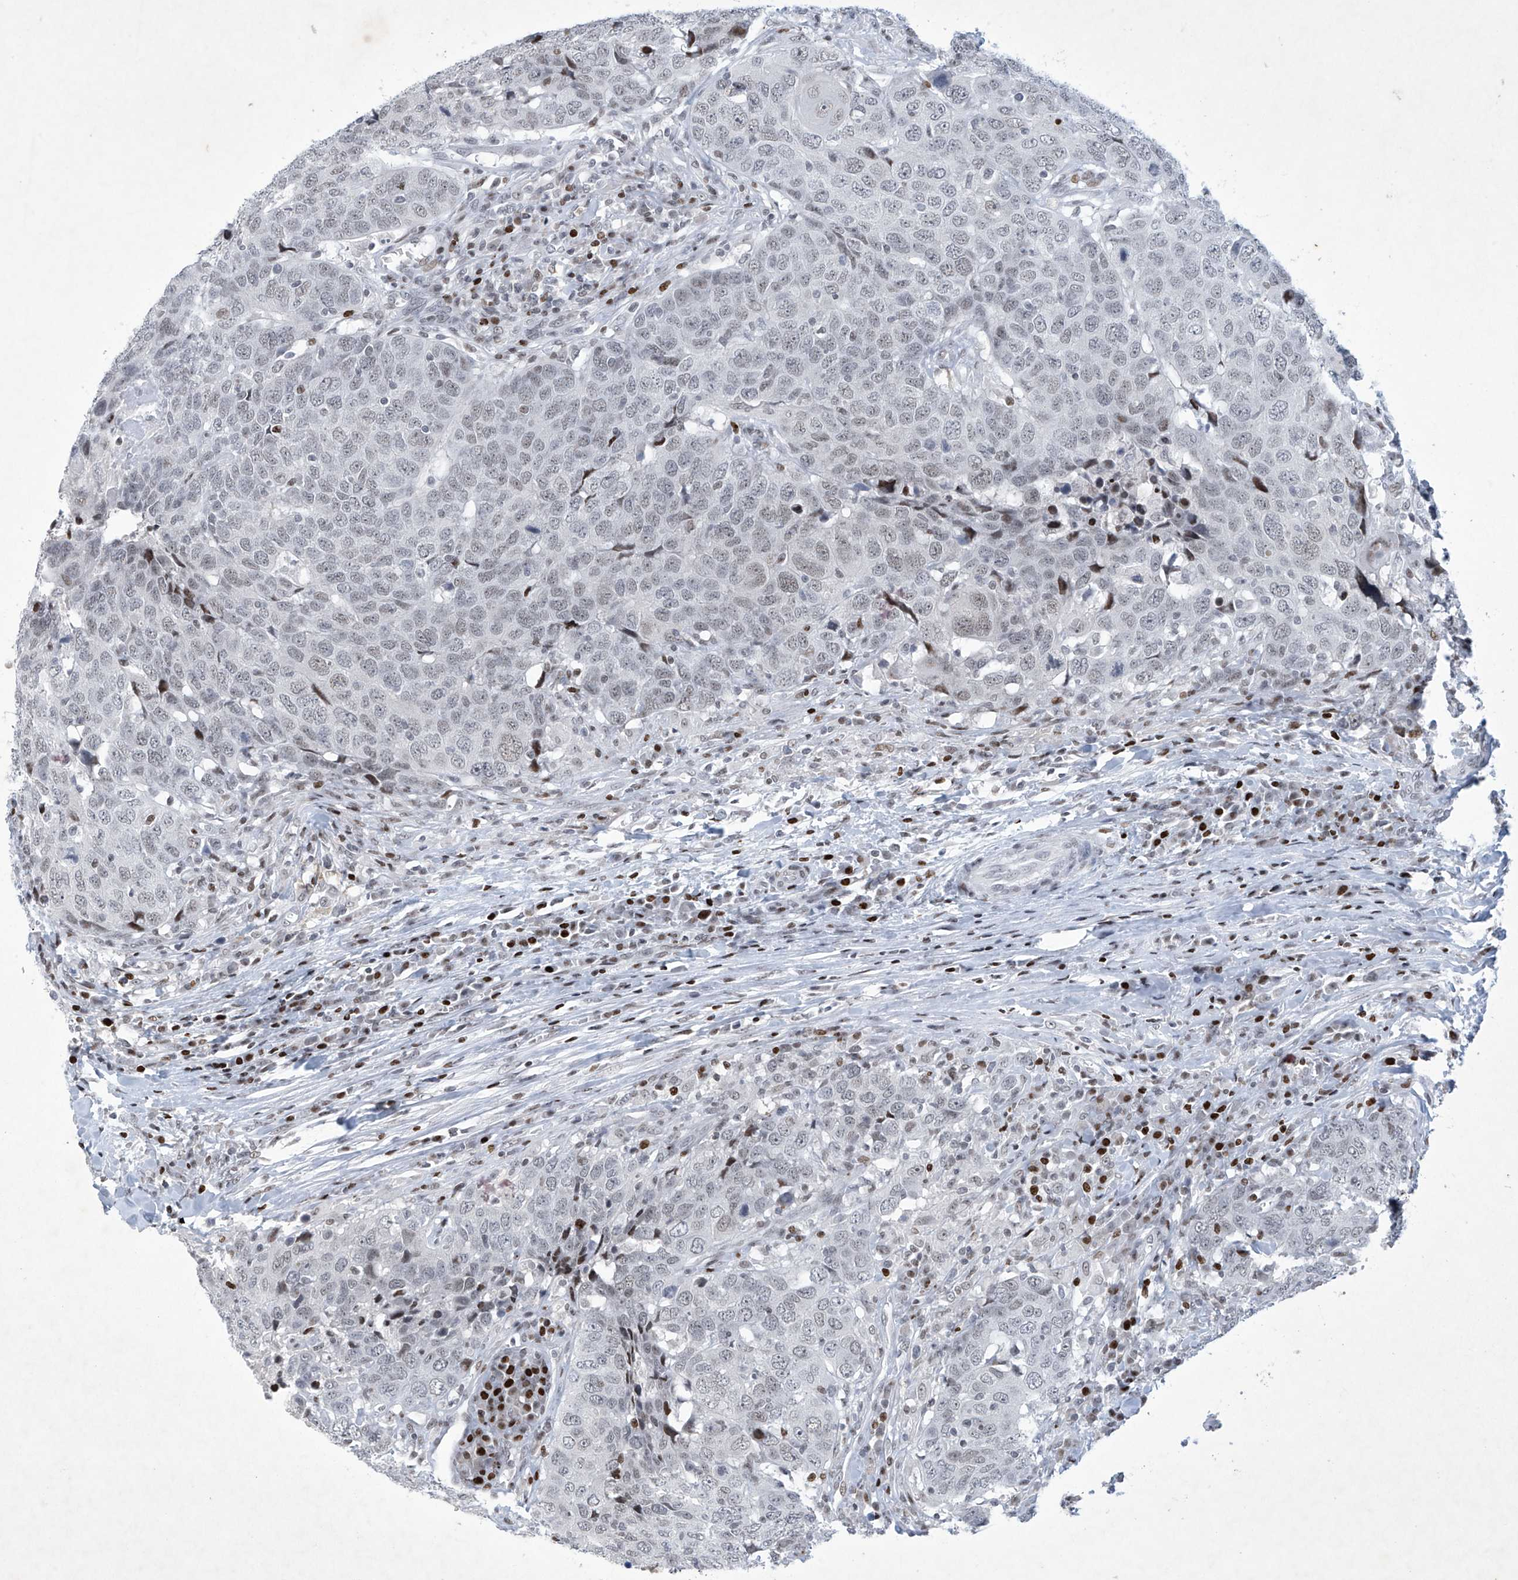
{"staining": {"intensity": "weak", "quantity": "25%-75%", "location": "nuclear"}, "tissue": "head and neck cancer", "cell_type": "Tumor cells", "image_type": "cancer", "snomed": [{"axis": "morphology", "description": "Squamous cell carcinoma, NOS"}, {"axis": "topography", "description": "Head-Neck"}], "caption": "Brown immunohistochemical staining in human head and neck cancer (squamous cell carcinoma) demonstrates weak nuclear positivity in about 25%-75% of tumor cells. (Stains: DAB in brown, nuclei in blue, Microscopy: brightfield microscopy at high magnification).", "gene": "RFX7", "patient": {"sex": "male", "age": 66}}